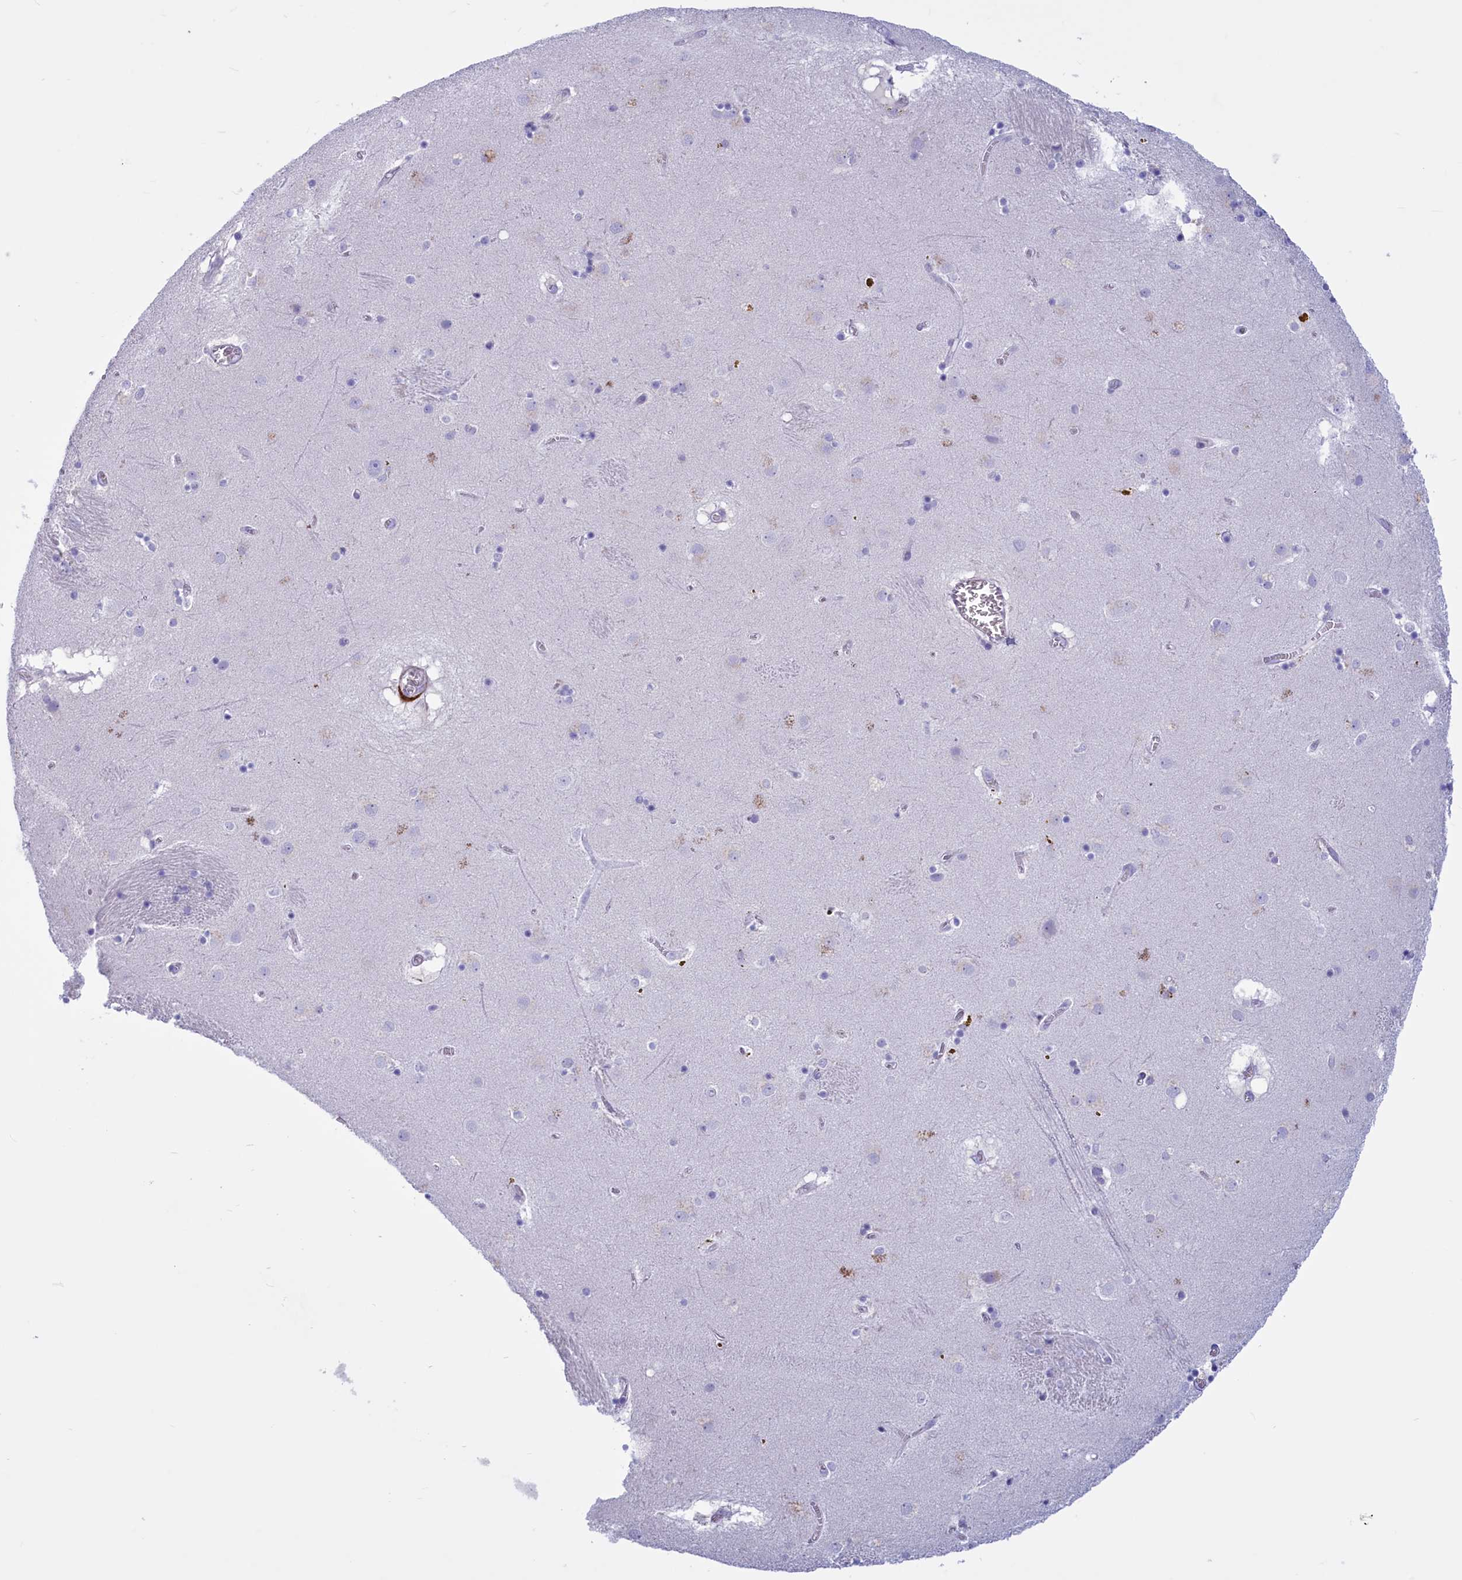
{"staining": {"intensity": "negative", "quantity": "none", "location": "none"}, "tissue": "caudate", "cell_type": "Glial cells", "image_type": "normal", "snomed": [{"axis": "morphology", "description": "Normal tissue, NOS"}, {"axis": "topography", "description": "Lateral ventricle wall"}], "caption": "A micrograph of caudate stained for a protein displays no brown staining in glial cells. Brightfield microscopy of IHC stained with DAB (3,3'-diaminobenzidine) (brown) and hematoxylin (blue), captured at high magnification.", "gene": "GAPDHS", "patient": {"sex": "male", "age": 70}}